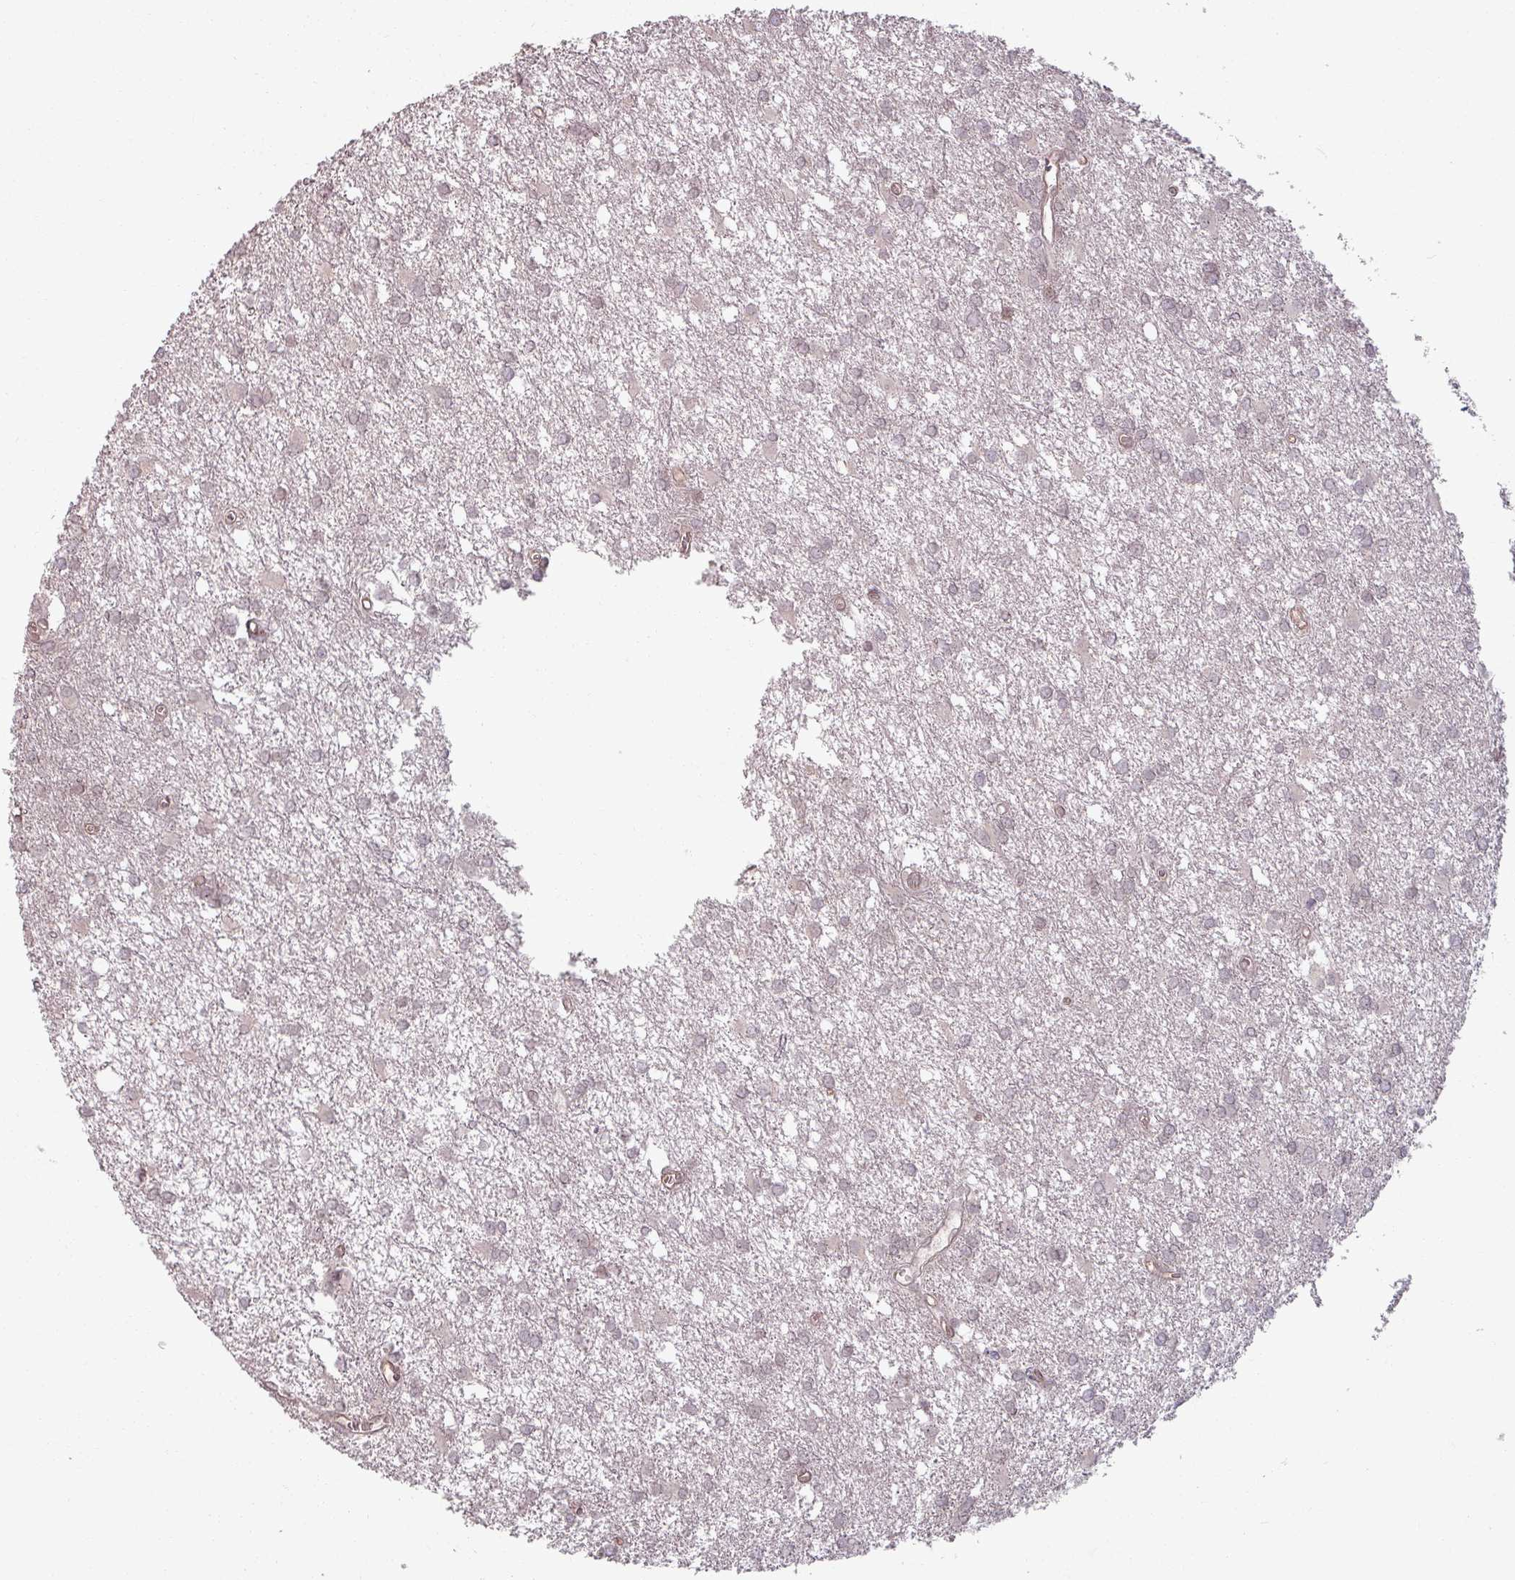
{"staining": {"intensity": "weak", "quantity": "25%-75%", "location": "nuclear"}, "tissue": "glioma", "cell_type": "Tumor cells", "image_type": "cancer", "snomed": [{"axis": "morphology", "description": "Glioma, malignant, High grade"}, {"axis": "topography", "description": "Brain"}], "caption": "DAB (3,3'-diaminobenzidine) immunohistochemical staining of malignant glioma (high-grade) exhibits weak nuclear protein staining in about 25%-75% of tumor cells.", "gene": "NCOR1", "patient": {"sex": "male", "age": 48}}